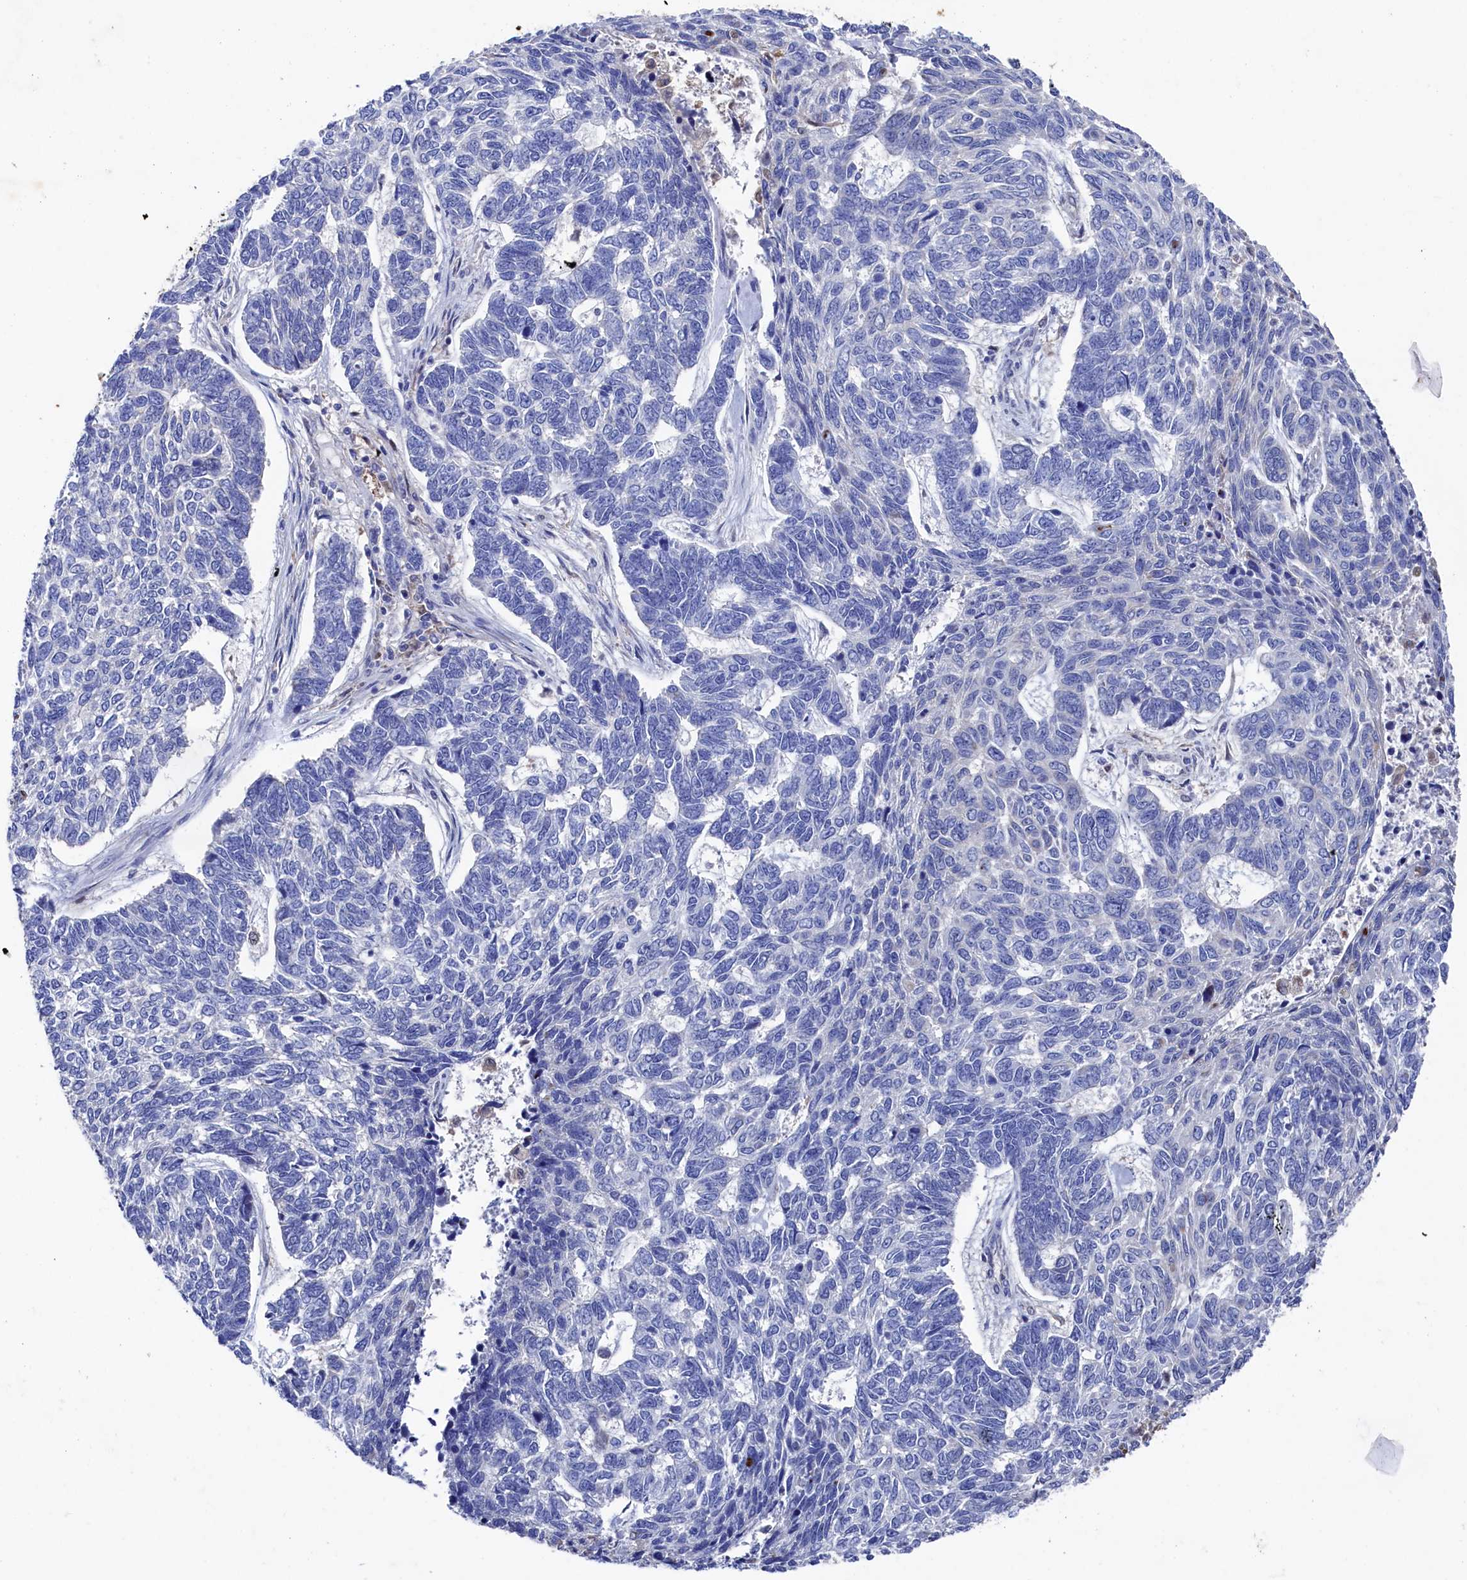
{"staining": {"intensity": "negative", "quantity": "none", "location": "none"}, "tissue": "skin cancer", "cell_type": "Tumor cells", "image_type": "cancer", "snomed": [{"axis": "morphology", "description": "Basal cell carcinoma"}, {"axis": "topography", "description": "Skin"}], "caption": "The IHC photomicrograph has no significant staining in tumor cells of skin basal cell carcinoma tissue. (DAB immunohistochemistry visualized using brightfield microscopy, high magnification).", "gene": "RNH1", "patient": {"sex": "female", "age": 65}}